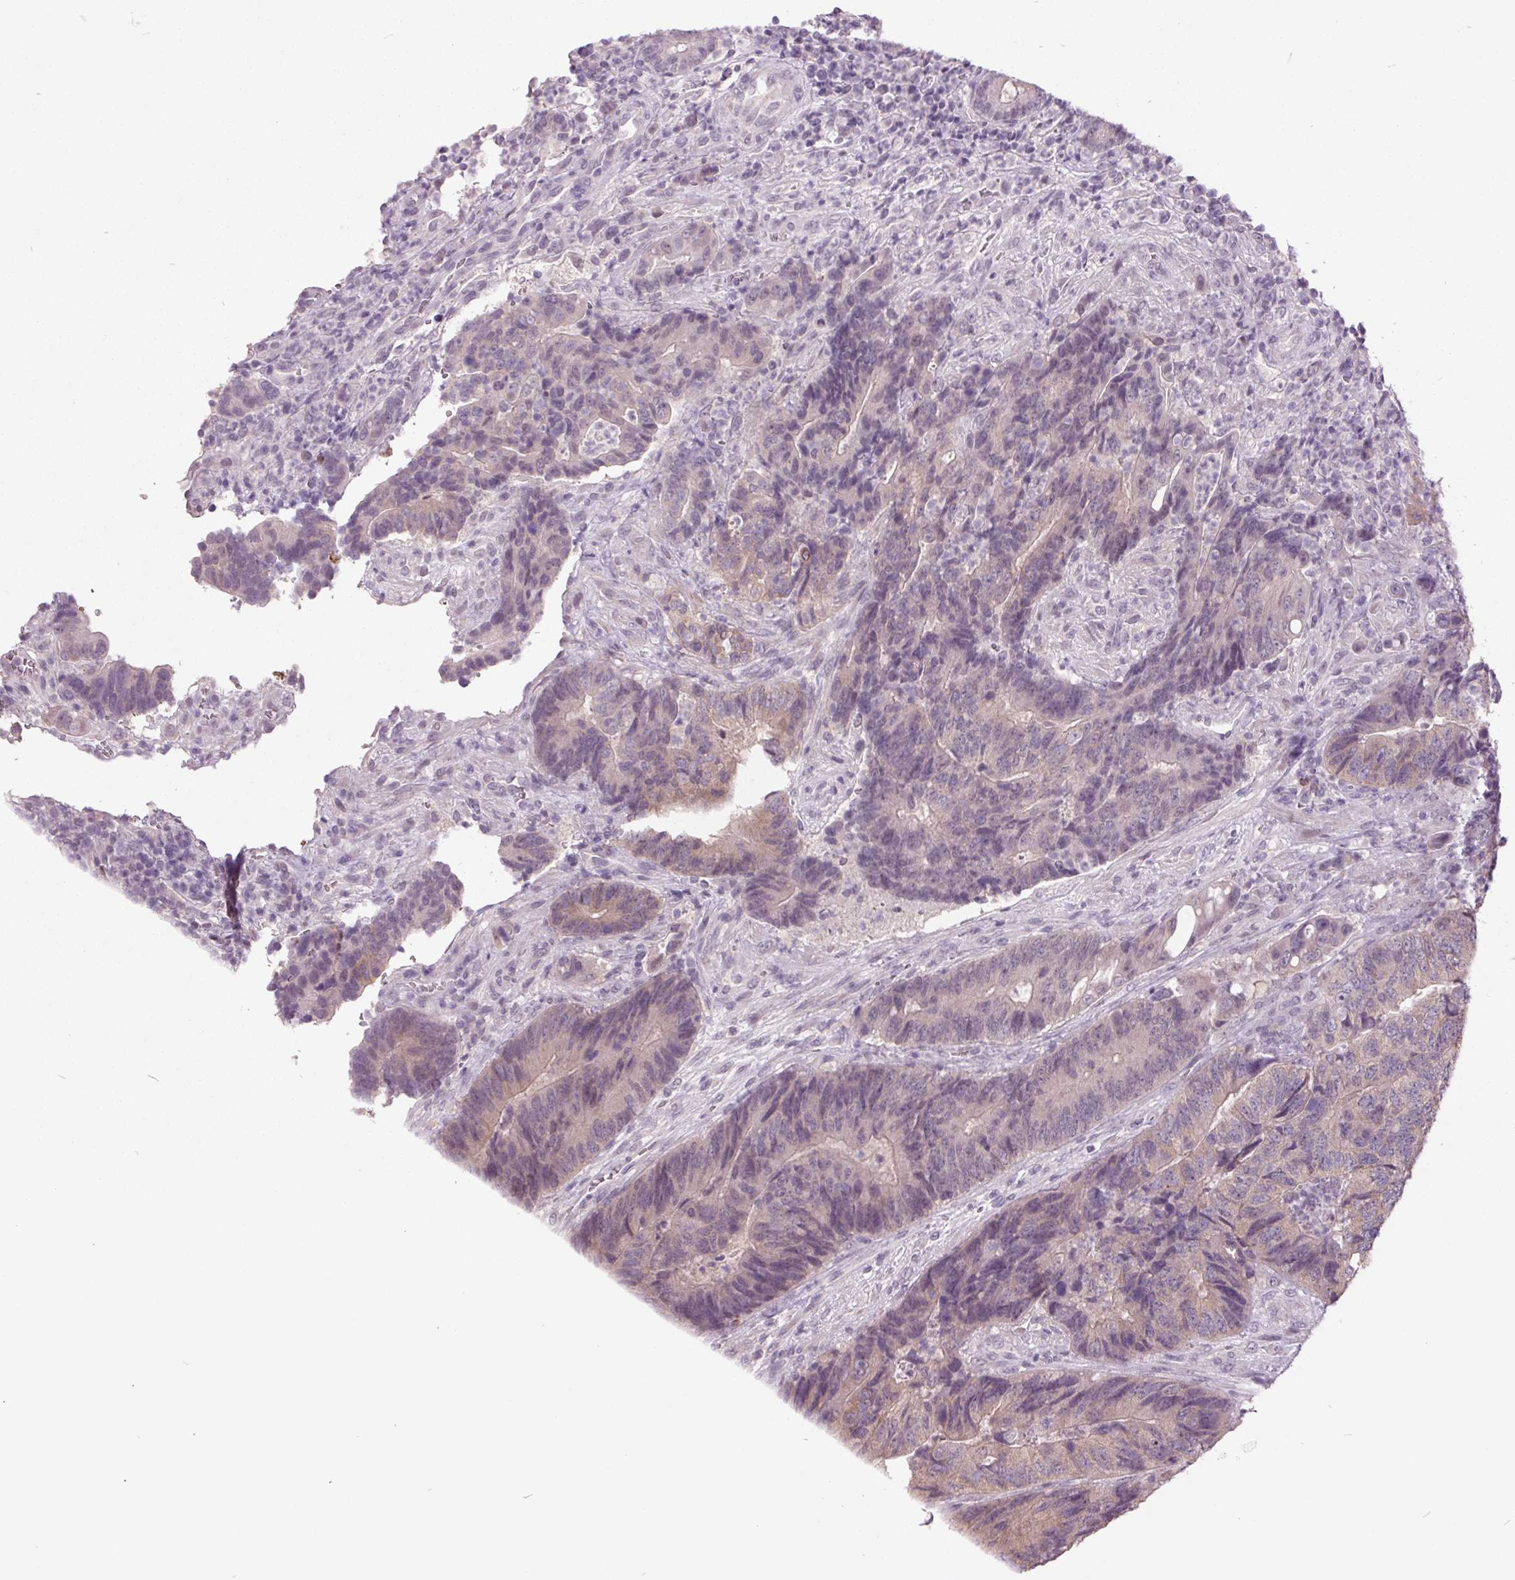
{"staining": {"intensity": "weak", "quantity": "25%-75%", "location": "cytoplasmic/membranous"}, "tissue": "colorectal cancer", "cell_type": "Tumor cells", "image_type": "cancer", "snomed": [{"axis": "morphology", "description": "Normal tissue, NOS"}, {"axis": "morphology", "description": "Adenocarcinoma, NOS"}, {"axis": "topography", "description": "Colon"}], "caption": "This is an image of immunohistochemistry (IHC) staining of colorectal adenocarcinoma, which shows weak expression in the cytoplasmic/membranous of tumor cells.", "gene": "C2orf16", "patient": {"sex": "female", "age": 48}}